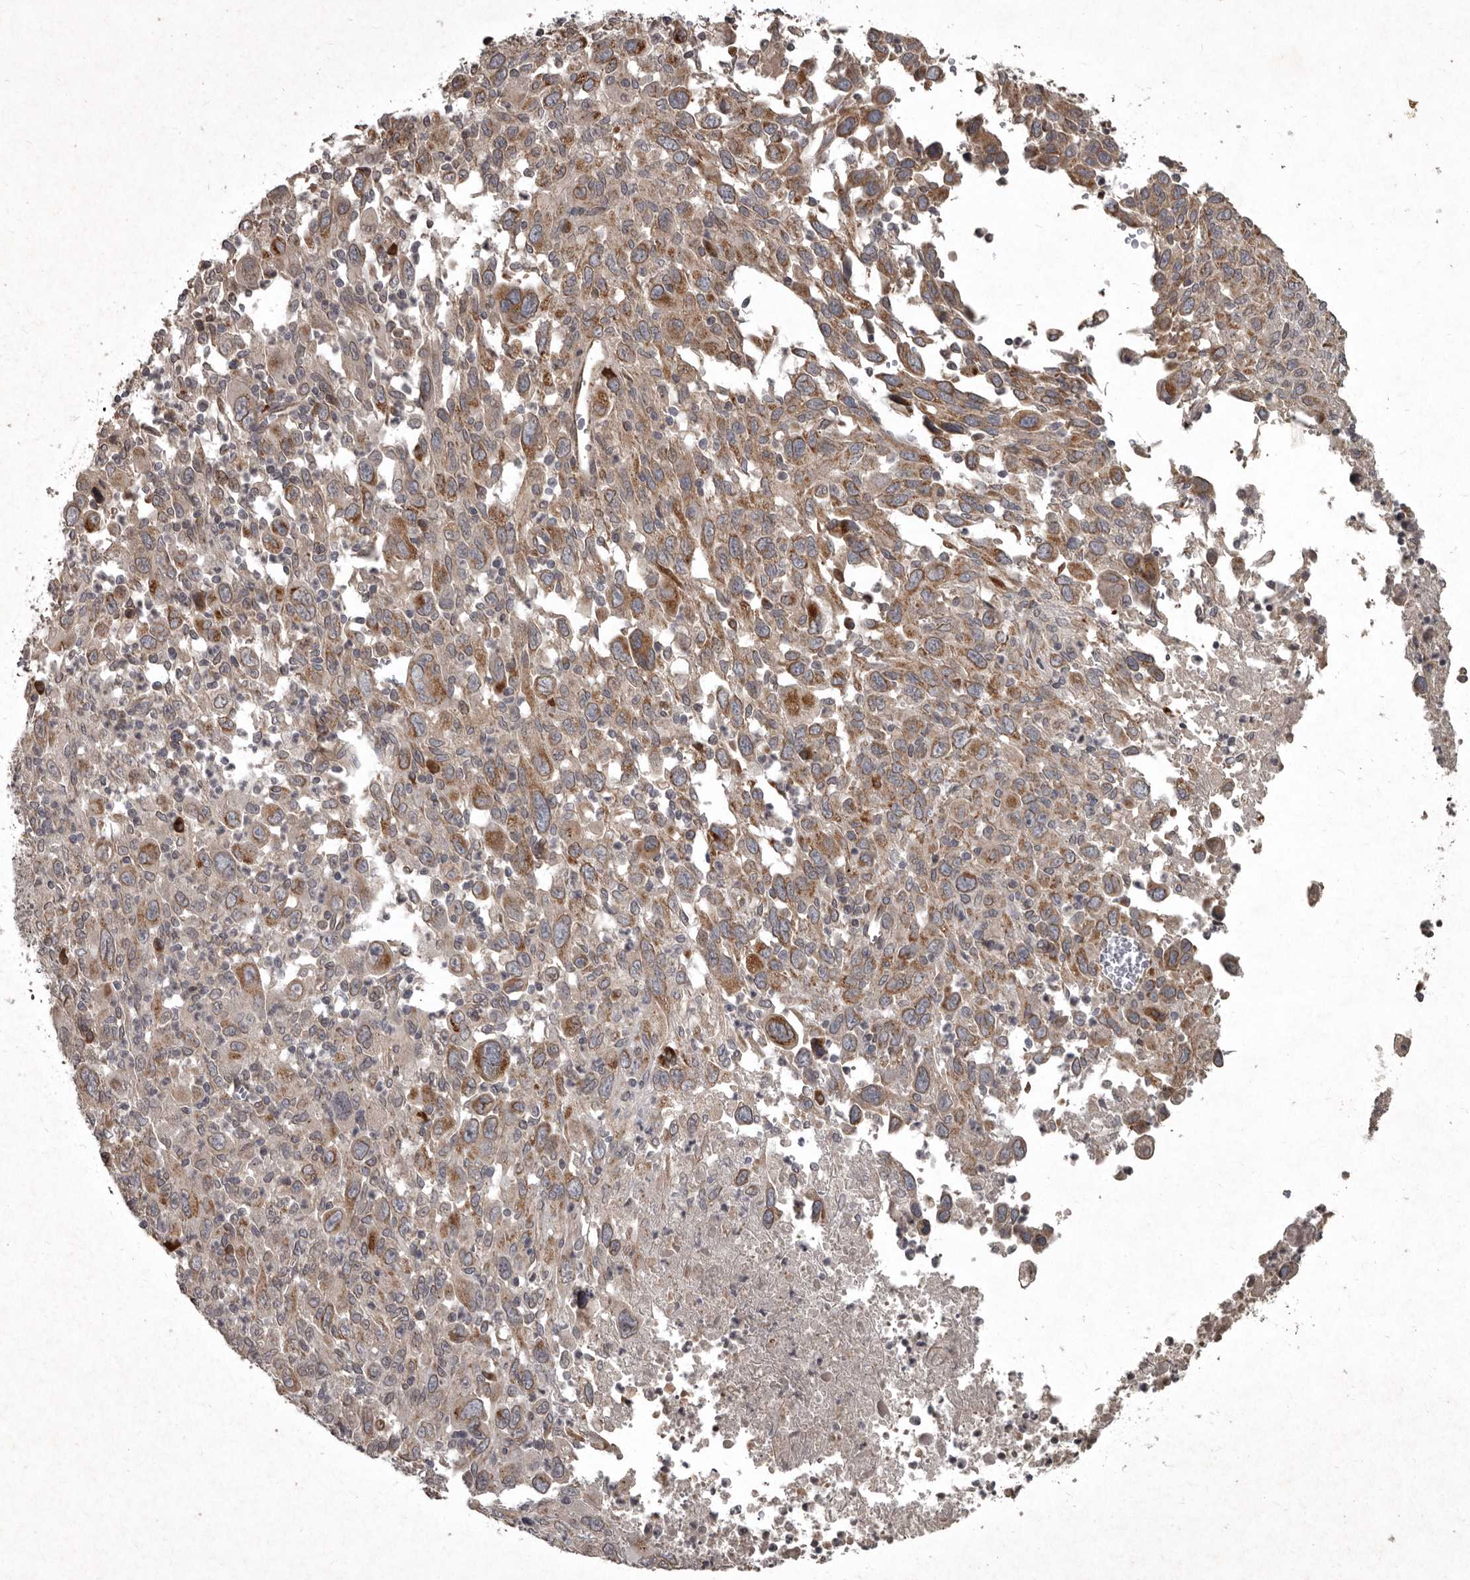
{"staining": {"intensity": "moderate", "quantity": "<25%", "location": "cytoplasmic/membranous"}, "tissue": "melanoma", "cell_type": "Tumor cells", "image_type": "cancer", "snomed": [{"axis": "morphology", "description": "Malignant melanoma, Metastatic site"}, {"axis": "topography", "description": "Skin"}], "caption": "Brown immunohistochemical staining in human melanoma reveals moderate cytoplasmic/membranous expression in about <25% of tumor cells.", "gene": "MRPS15", "patient": {"sex": "female", "age": 56}}